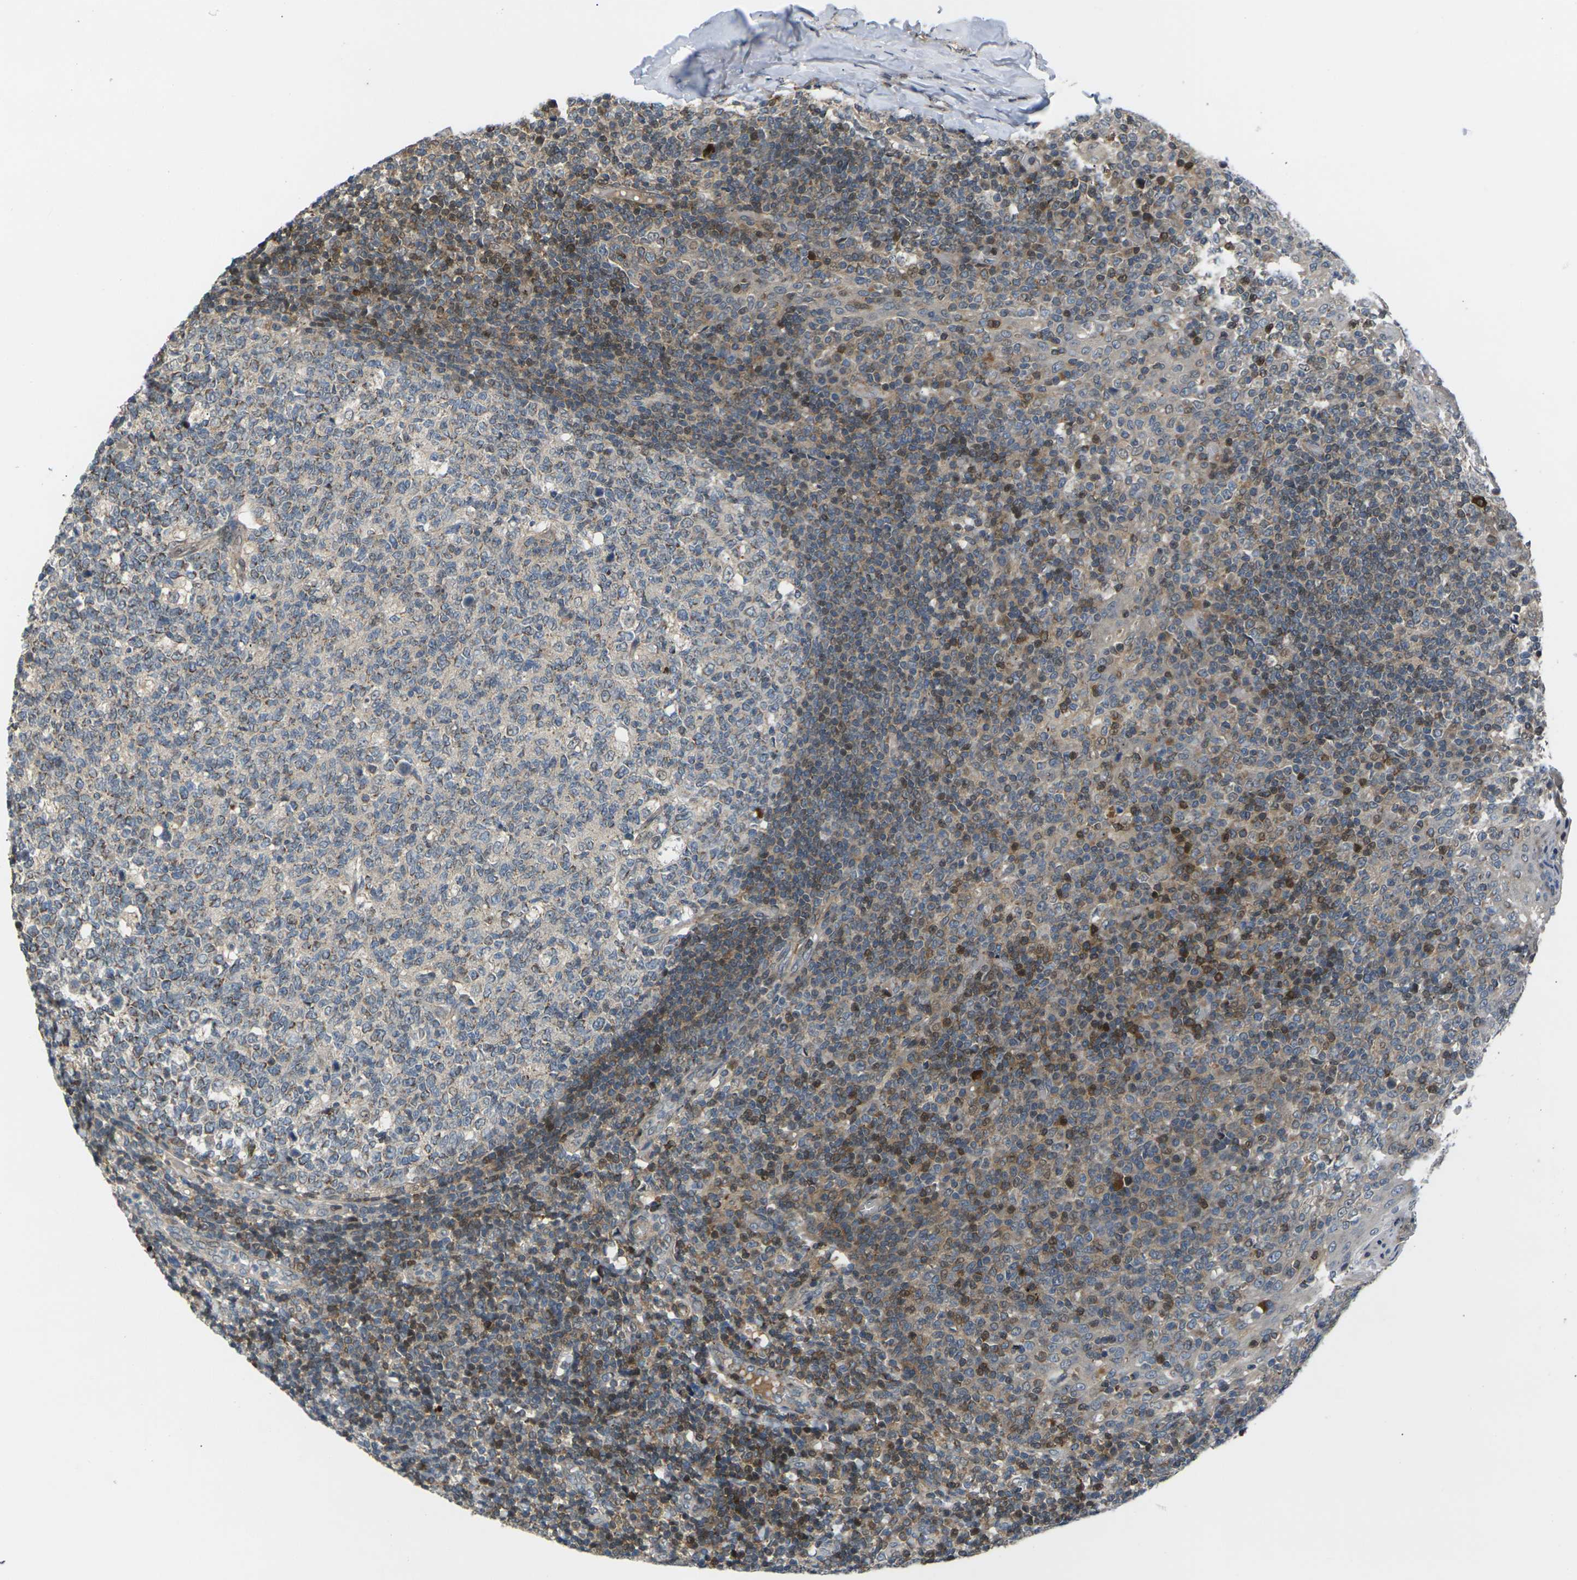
{"staining": {"intensity": "moderate", "quantity": "<25%", "location": "cytoplasmic/membranous"}, "tissue": "tonsil", "cell_type": "Germinal center cells", "image_type": "normal", "snomed": [{"axis": "morphology", "description": "Normal tissue, NOS"}, {"axis": "topography", "description": "Tonsil"}], "caption": "IHC of unremarkable tonsil demonstrates low levels of moderate cytoplasmic/membranous positivity in about <25% of germinal center cells. Using DAB (3,3'-diaminobenzidine) (brown) and hematoxylin (blue) stains, captured at high magnification using brightfield microscopy.", "gene": "RPS6KA3", "patient": {"sex": "female", "age": 19}}